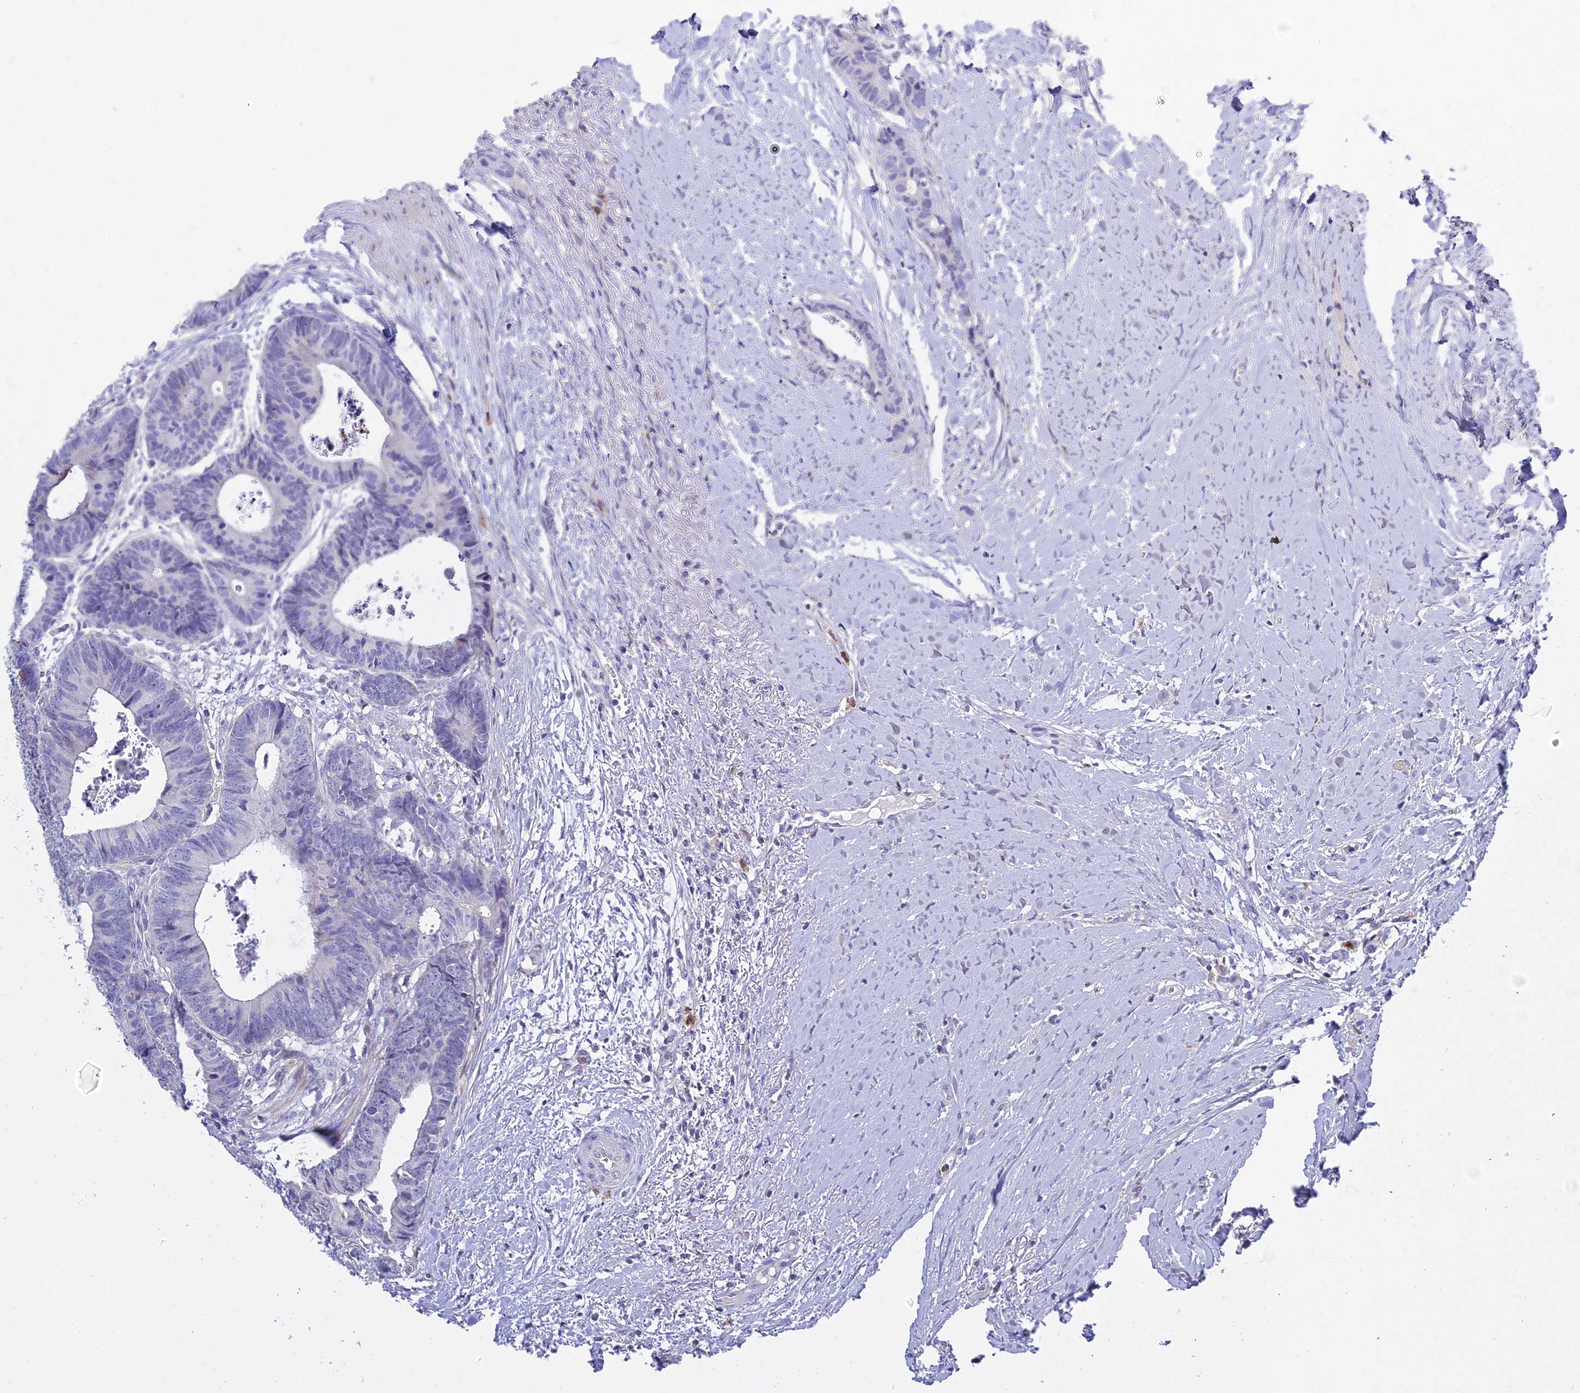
{"staining": {"intensity": "negative", "quantity": "none", "location": "none"}, "tissue": "colorectal cancer", "cell_type": "Tumor cells", "image_type": "cancer", "snomed": [{"axis": "morphology", "description": "Adenocarcinoma, NOS"}, {"axis": "topography", "description": "Colon"}], "caption": "Immunohistochemistry photomicrograph of neoplastic tissue: colorectal cancer stained with DAB (3,3'-diaminobenzidine) reveals no significant protein positivity in tumor cells.", "gene": "VWC2L", "patient": {"sex": "female", "age": 57}}